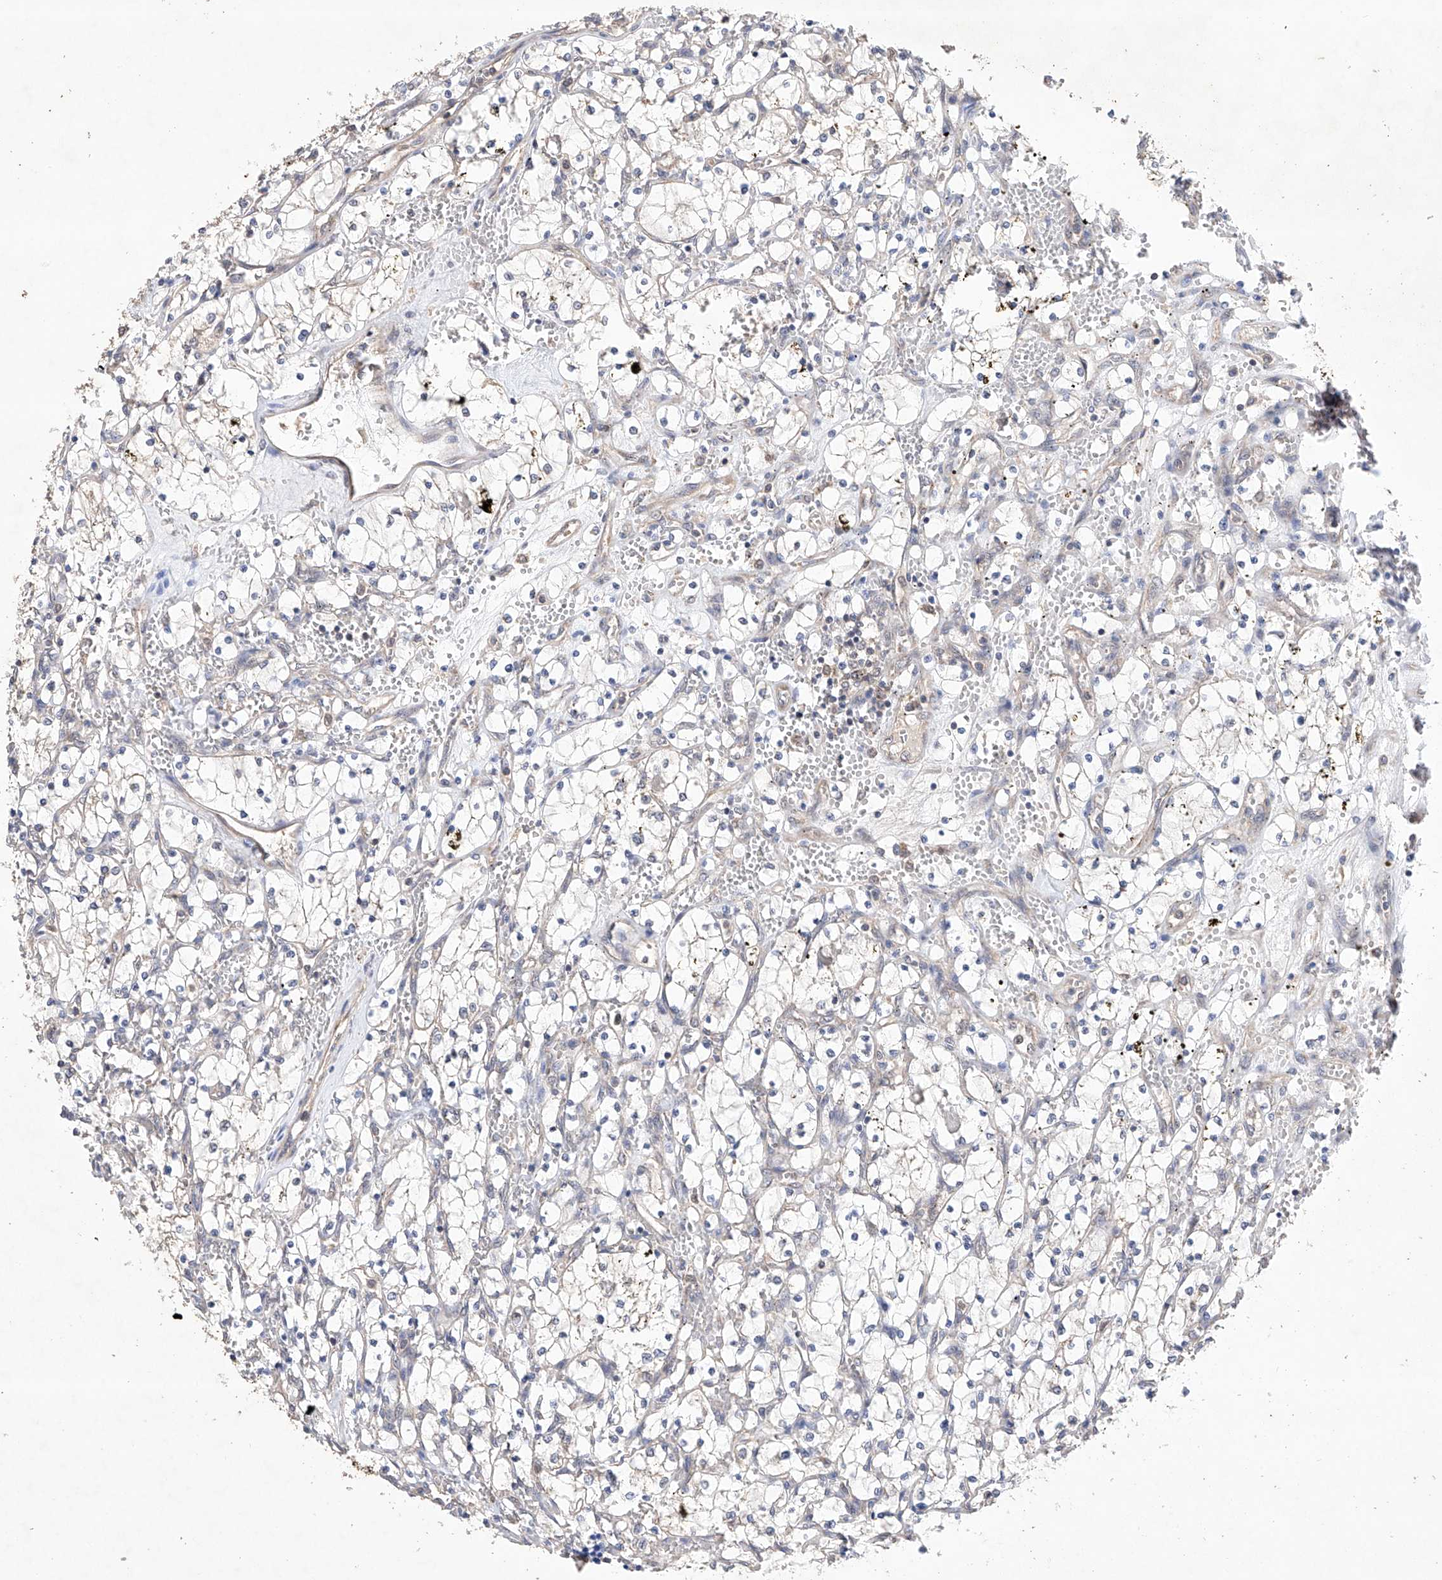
{"staining": {"intensity": "weak", "quantity": "<25%", "location": "cytoplasmic/membranous"}, "tissue": "renal cancer", "cell_type": "Tumor cells", "image_type": "cancer", "snomed": [{"axis": "morphology", "description": "Adenocarcinoma, NOS"}, {"axis": "topography", "description": "Kidney"}], "caption": "The immunohistochemistry photomicrograph has no significant expression in tumor cells of renal cancer tissue. The staining was performed using DAB to visualize the protein expression in brown, while the nuclei were stained in blue with hematoxylin (Magnification: 20x).", "gene": "LURAP1", "patient": {"sex": "female", "age": 69}}